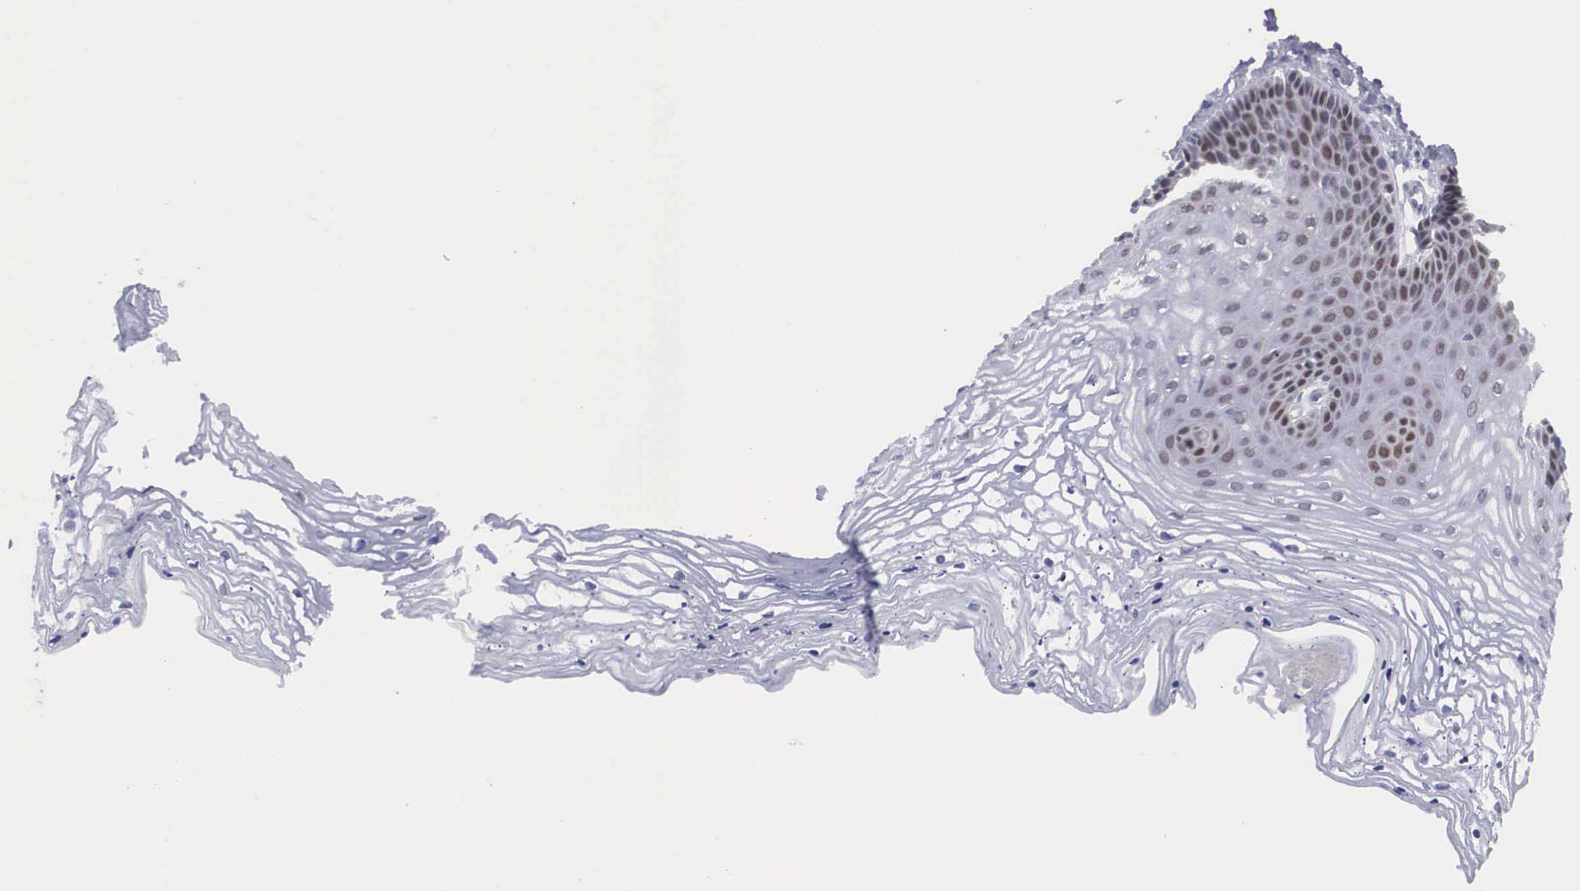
{"staining": {"intensity": "weak", "quantity": "25%-75%", "location": "nuclear"}, "tissue": "vagina", "cell_type": "Squamous epithelial cells", "image_type": "normal", "snomed": [{"axis": "morphology", "description": "Normal tissue, NOS"}, {"axis": "topography", "description": "Vagina"}], "caption": "Squamous epithelial cells reveal low levels of weak nuclear expression in about 25%-75% of cells in unremarkable human vagina.", "gene": "SOX11", "patient": {"sex": "female", "age": 68}}